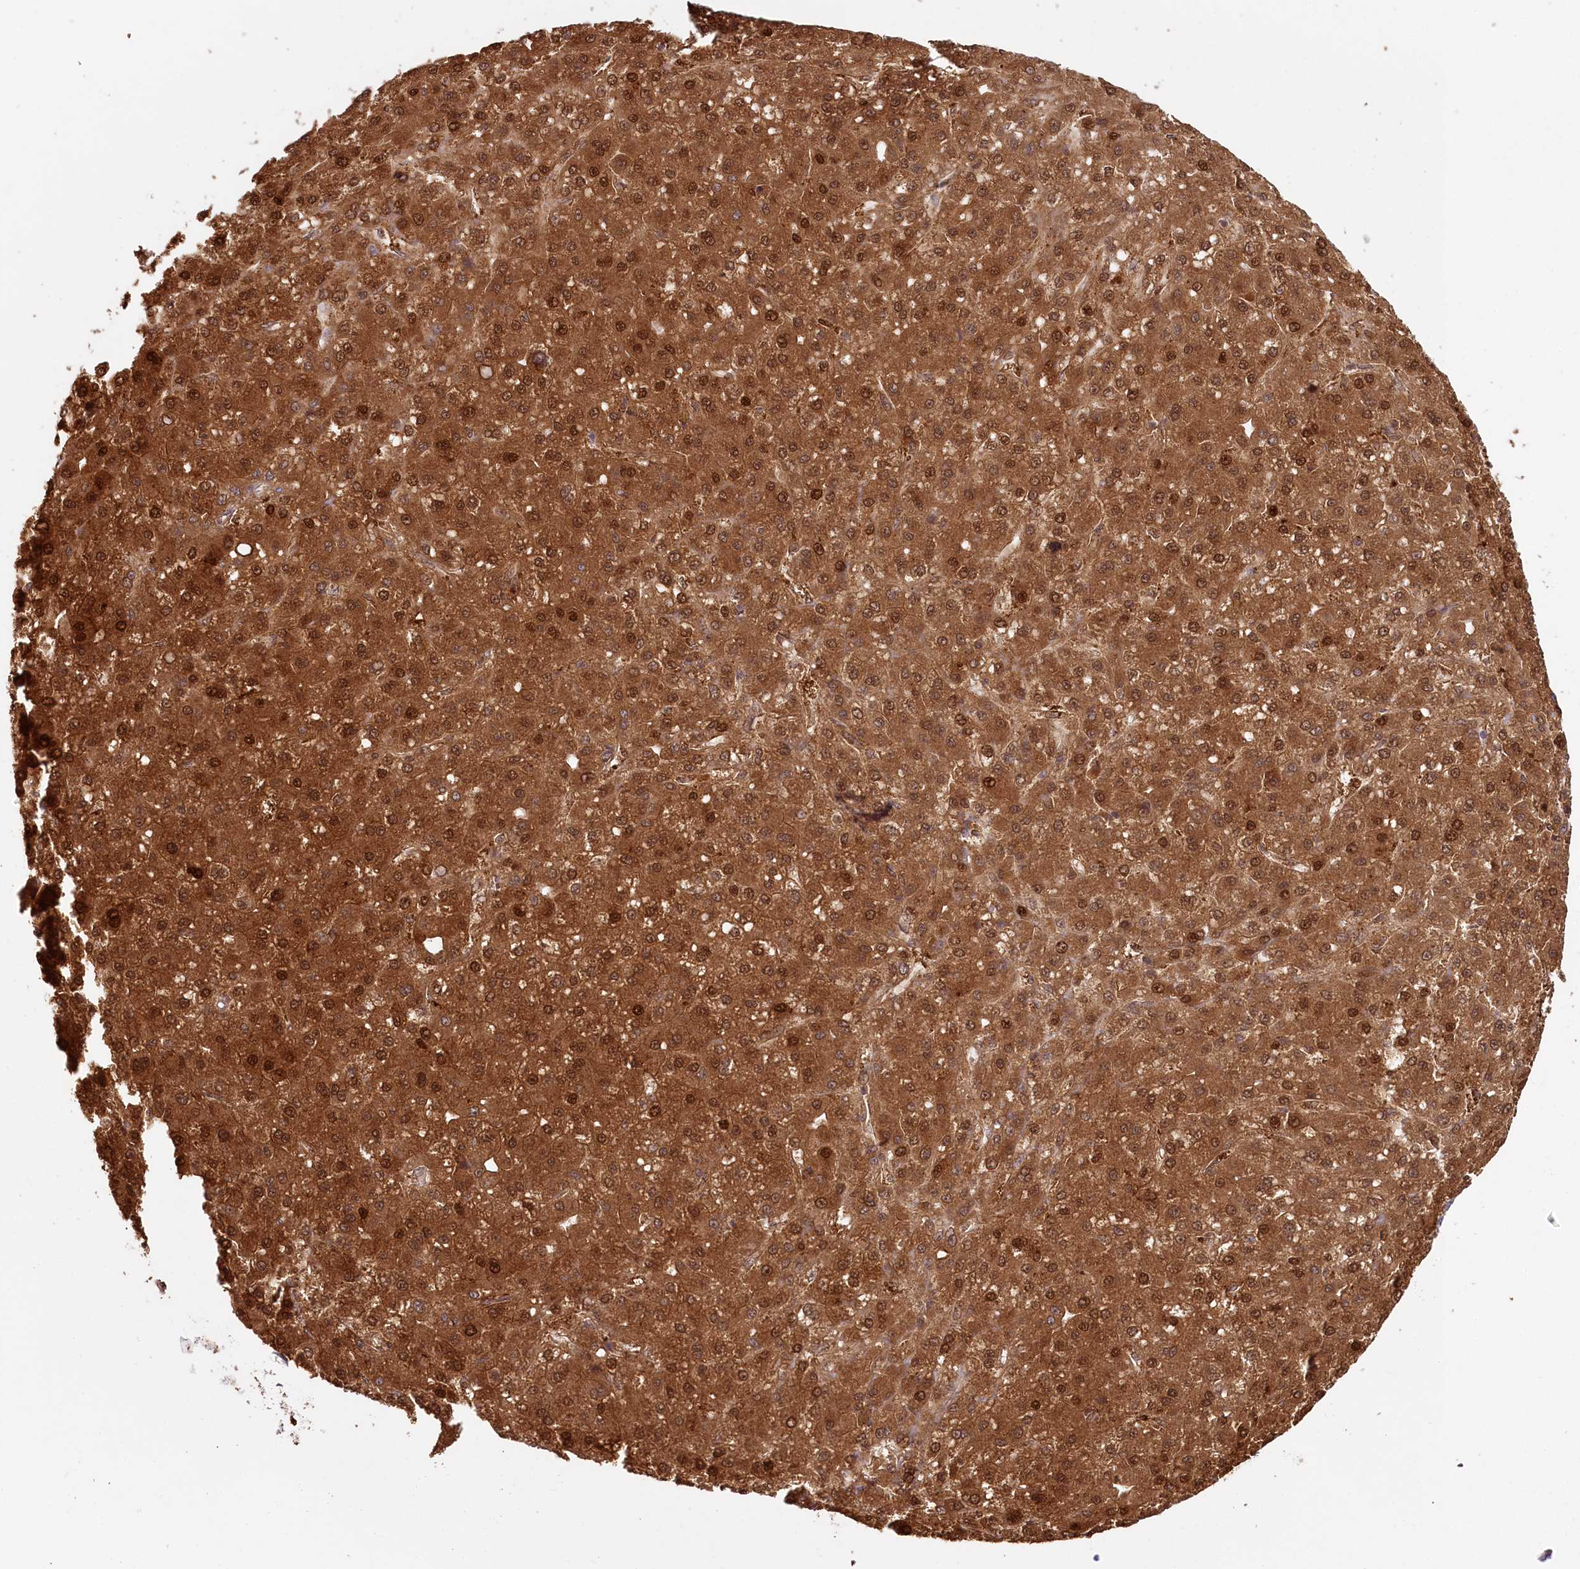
{"staining": {"intensity": "strong", "quantity": ">75%", "location": "cytoplasmic/membranous,nuclear"}, "tissue": "liver cancer", "cell_type": "Tumor cells", "image_type": "cancer", "snomed": [{"axis": "morphology", "description": "Carcinoma, Hepatocellular, NOS"}, {"axis": "topography", "description": "Liver"}], "caption": "Immunohistochemistry of human liver cancer (hepatocellular carcinoma) reveals high levels of strong cytoplasmic/membranous and nuclear expression in about >75% of tumor cells.", "gene": "HPD", "patient": {"sex": "male", "age": 67}}